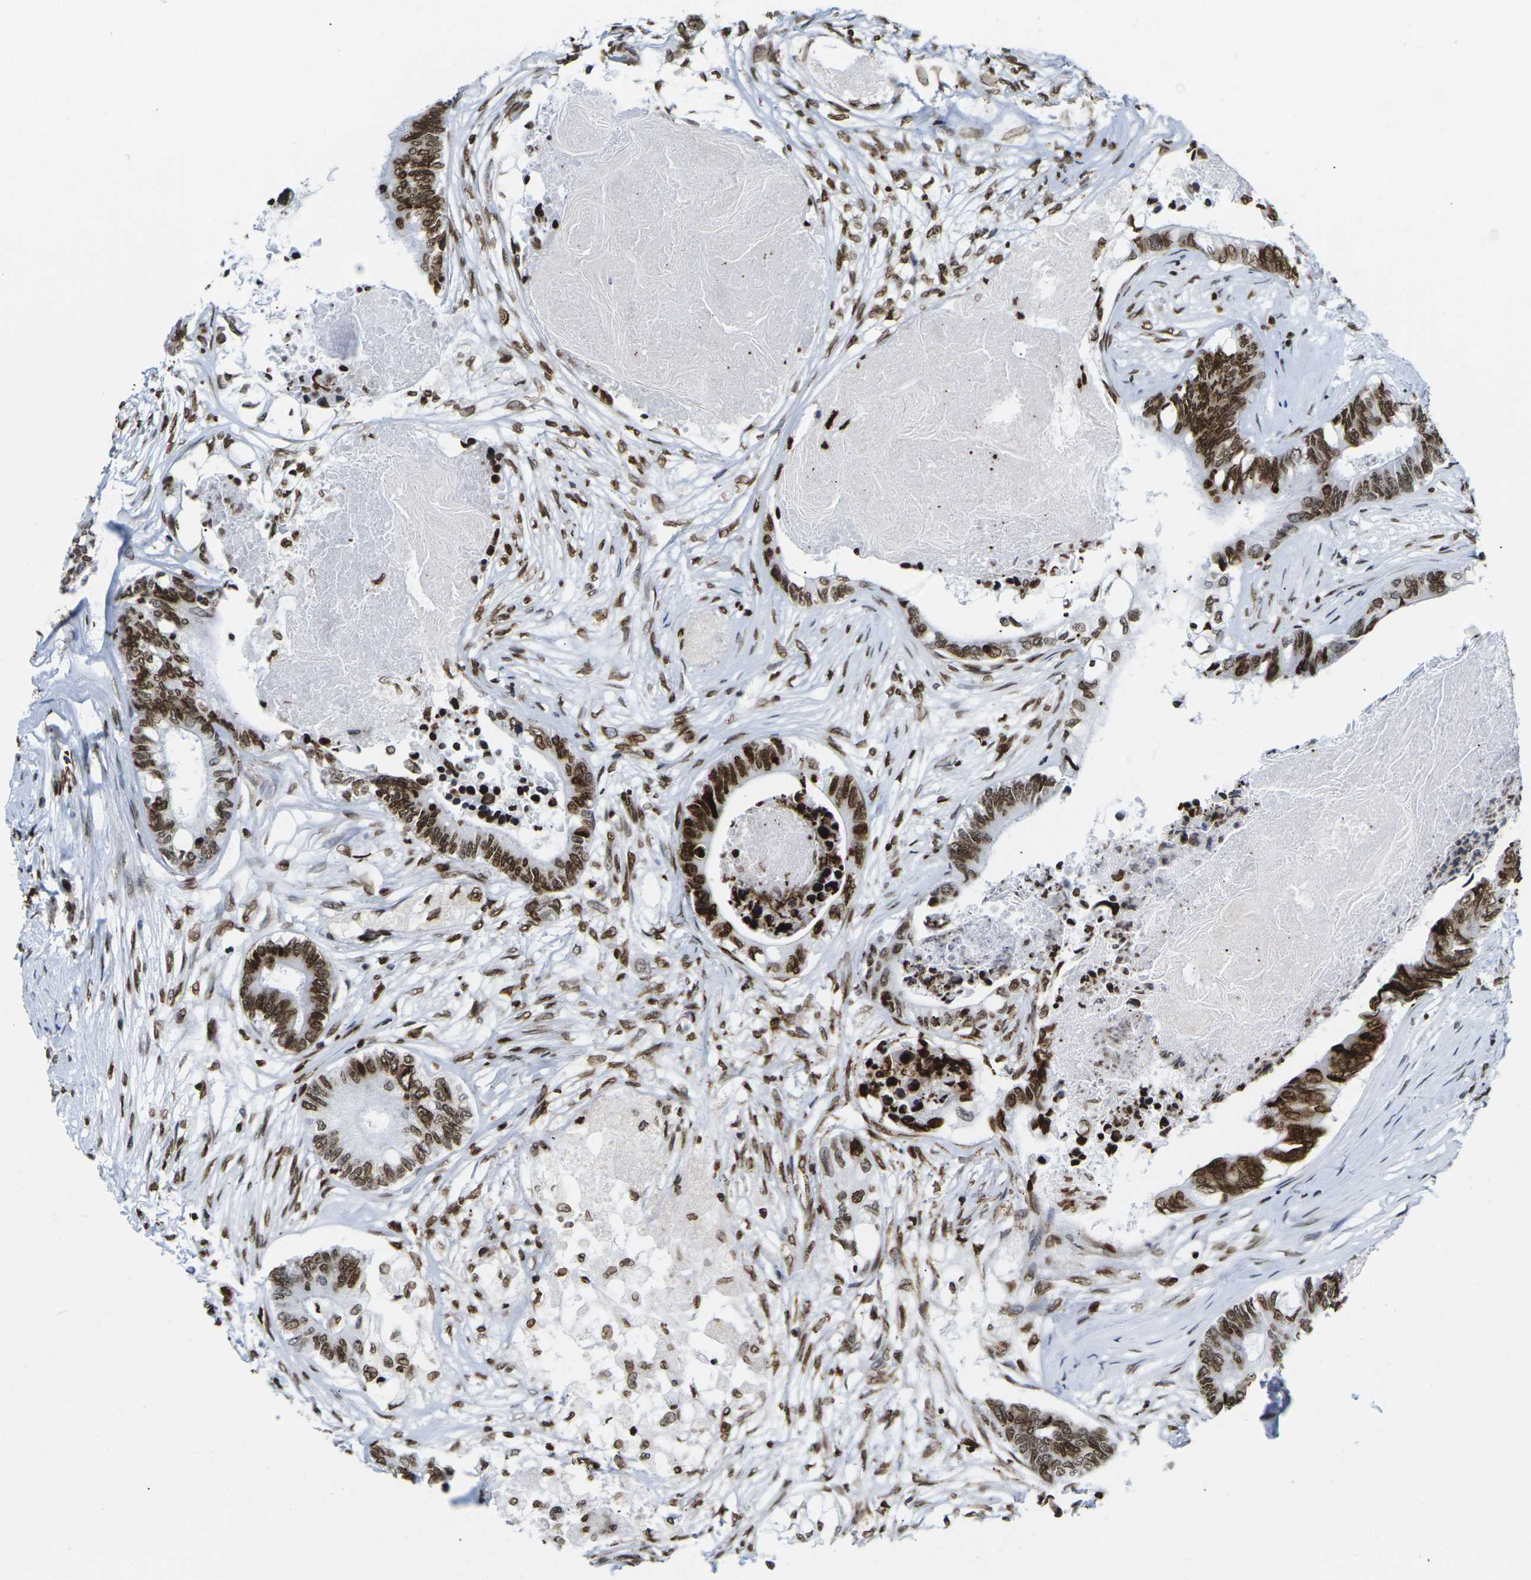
{"staining": {"intensity": "strong", "quantity": ">75%", "location": "cytoplasmic/membranous,nuclear"}, "tissue": "colorectal cancer", "cell_type": "Tumor cells", "image_type": "cancer", "snomed": [{"axis": "morphology", "description": "Adenocarcinoma, NOS"}, {"axis": "topography", "description": "Rectum"}], "caption": "Adenocarcinoma (colorectal) stained with a protein marker demonstrates strong staining in tumor cells.", "gene": "H2AC21", "patient": {"sex": "male", "age": 63}}